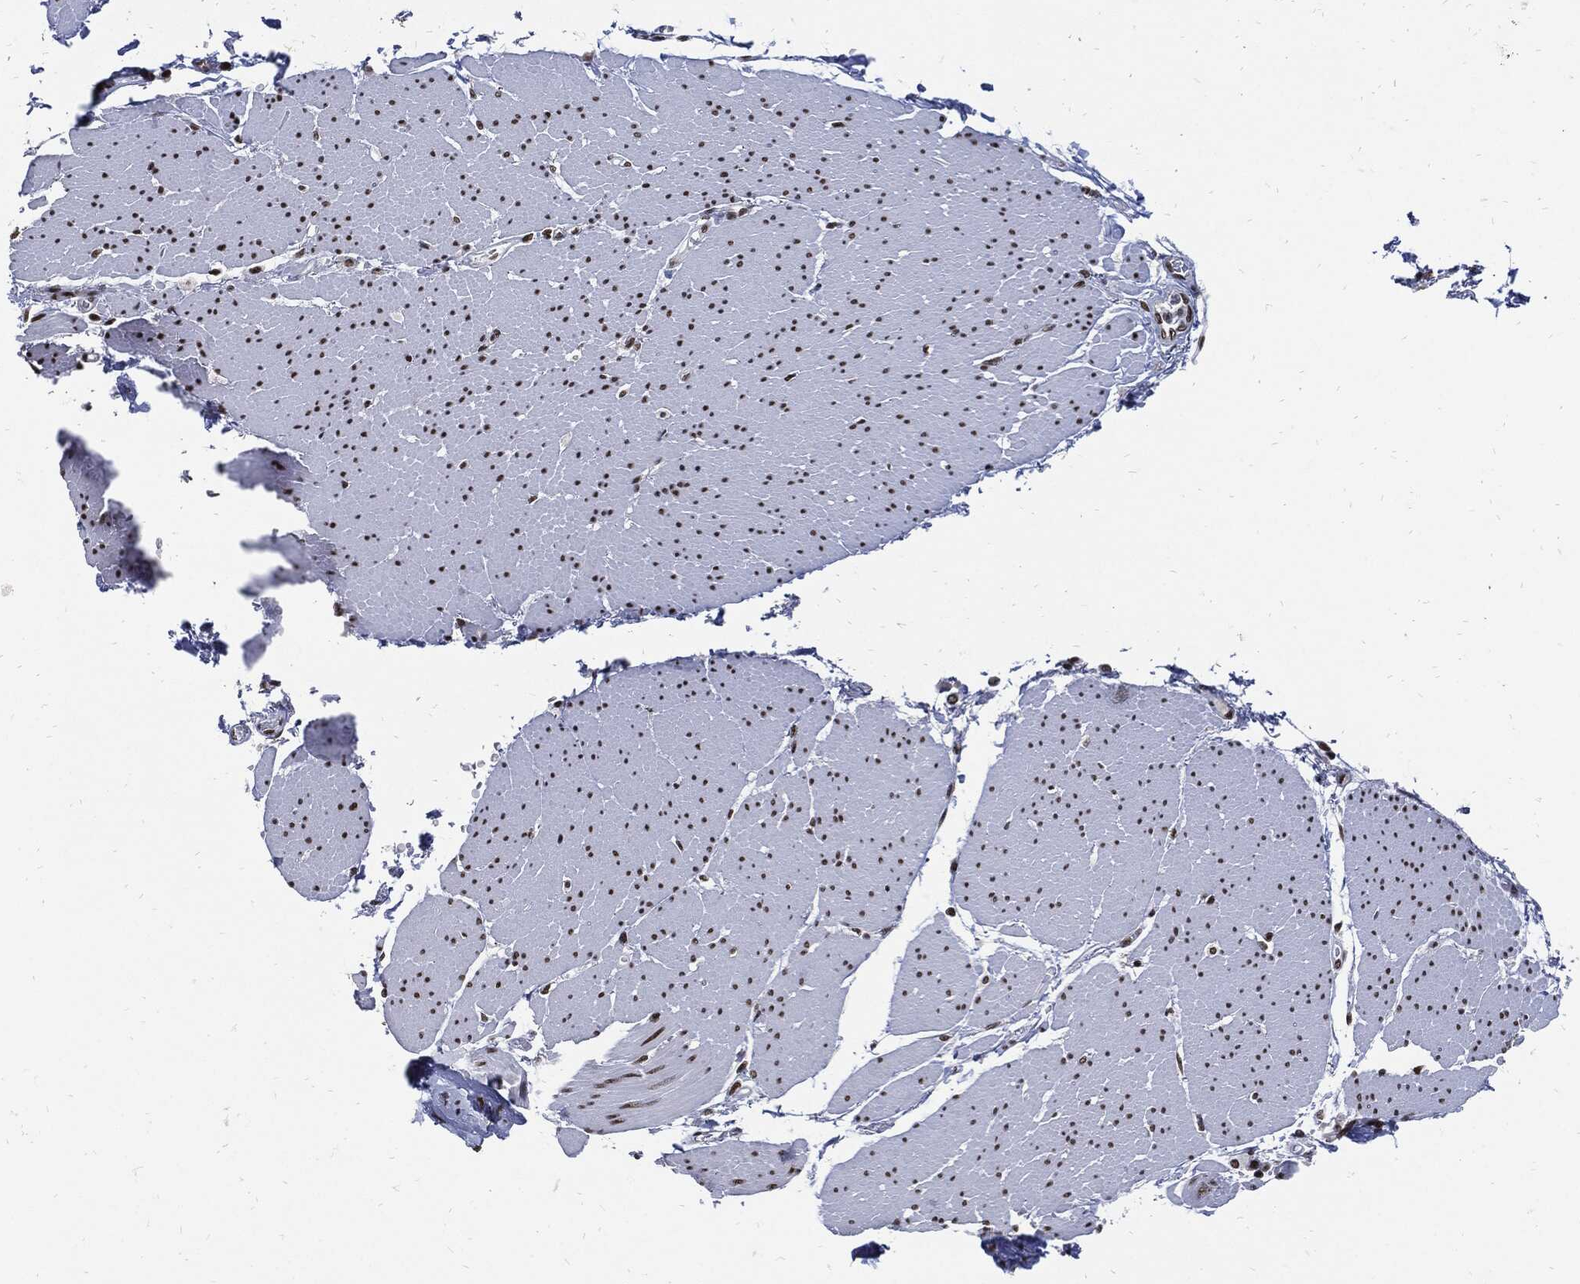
{"staining": {"intensity": "strong", "quantity": ">75%", "location": "nuclear"}, "tissue": "smooth muscle", "cell_type": "Smooth muscle cells", "image_type": "normal", "snomed": [{"axis": "morphology", "description": "Normal tissue, NOS"}, {"axis": "topography", "description": "Smooth muscle"}, {"axis": "topography", "description": "Anal"}], "caption": "Protein staining by immunohistochemistry shows strong nuclear expression in approximately >75% of smooth muscle cells in normal smooth muscle. (Brightfield microscopy of DAB IHC at high magnification).", "gene": "TERF2", "patient": {"sex": "male", "age": 83}}